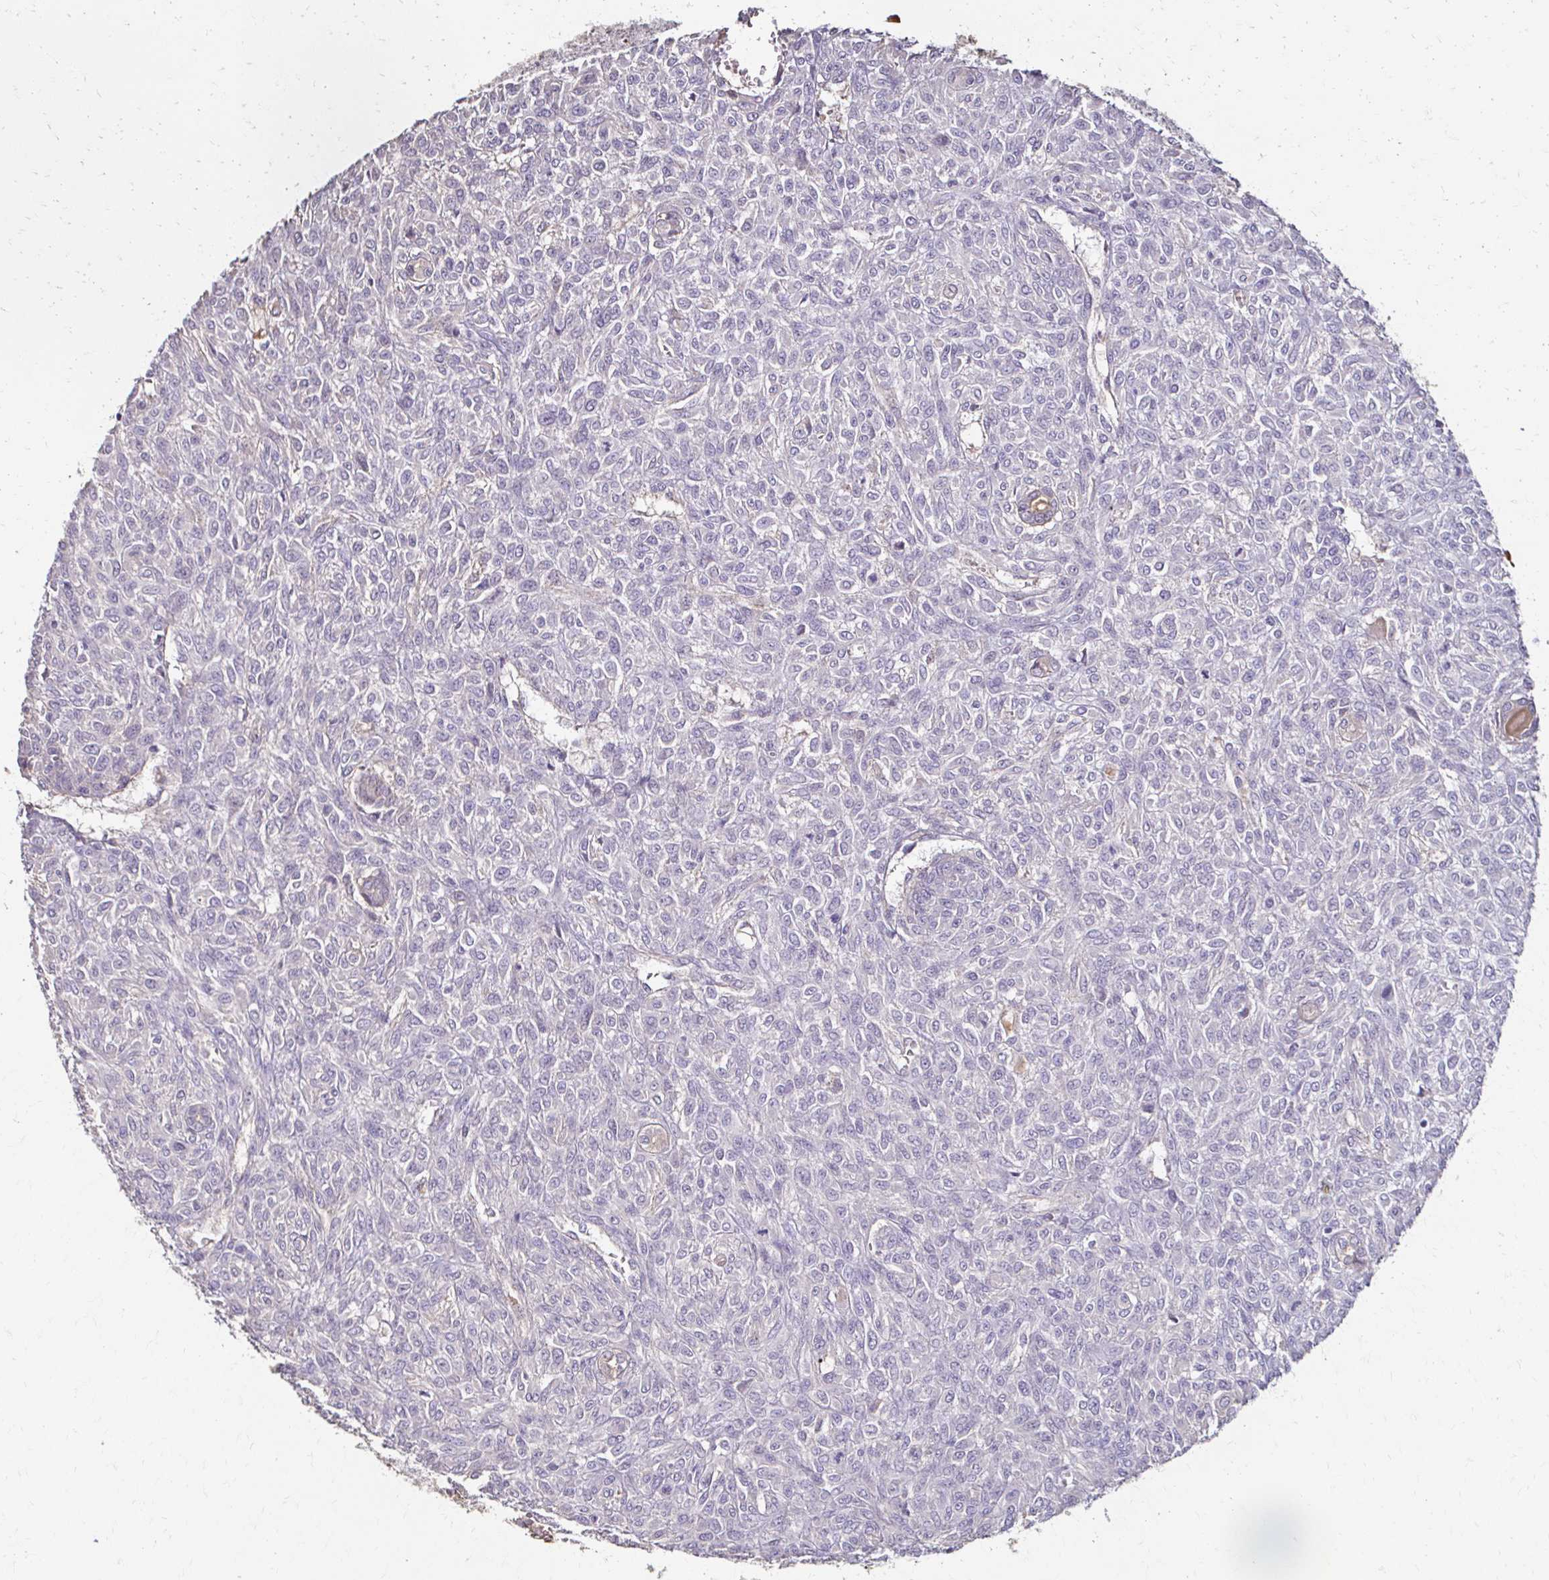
{"staining": {"intensity": "negative", "quantity": "none", "location": "none"}, "tissue": "renal cancer", "cell_type": "Tumor cells", "image_type": "cancer", "snomed": [{"axis": "morphology", "description": "Adenocarcinoma, NOS"}, {"axis": "topography", "description": "Kidney"}], "caption": "High magnification brightfield microscopy of renal cancer (adenocarcinoma) stained with DAB (3,3'-diaminobenzidine) (brown) and counterstained with hematoxylin (blue): tumor cells show no significant positivity.", "gene": "IL18BP", "patient": {"sex": "male", "age": 58}}